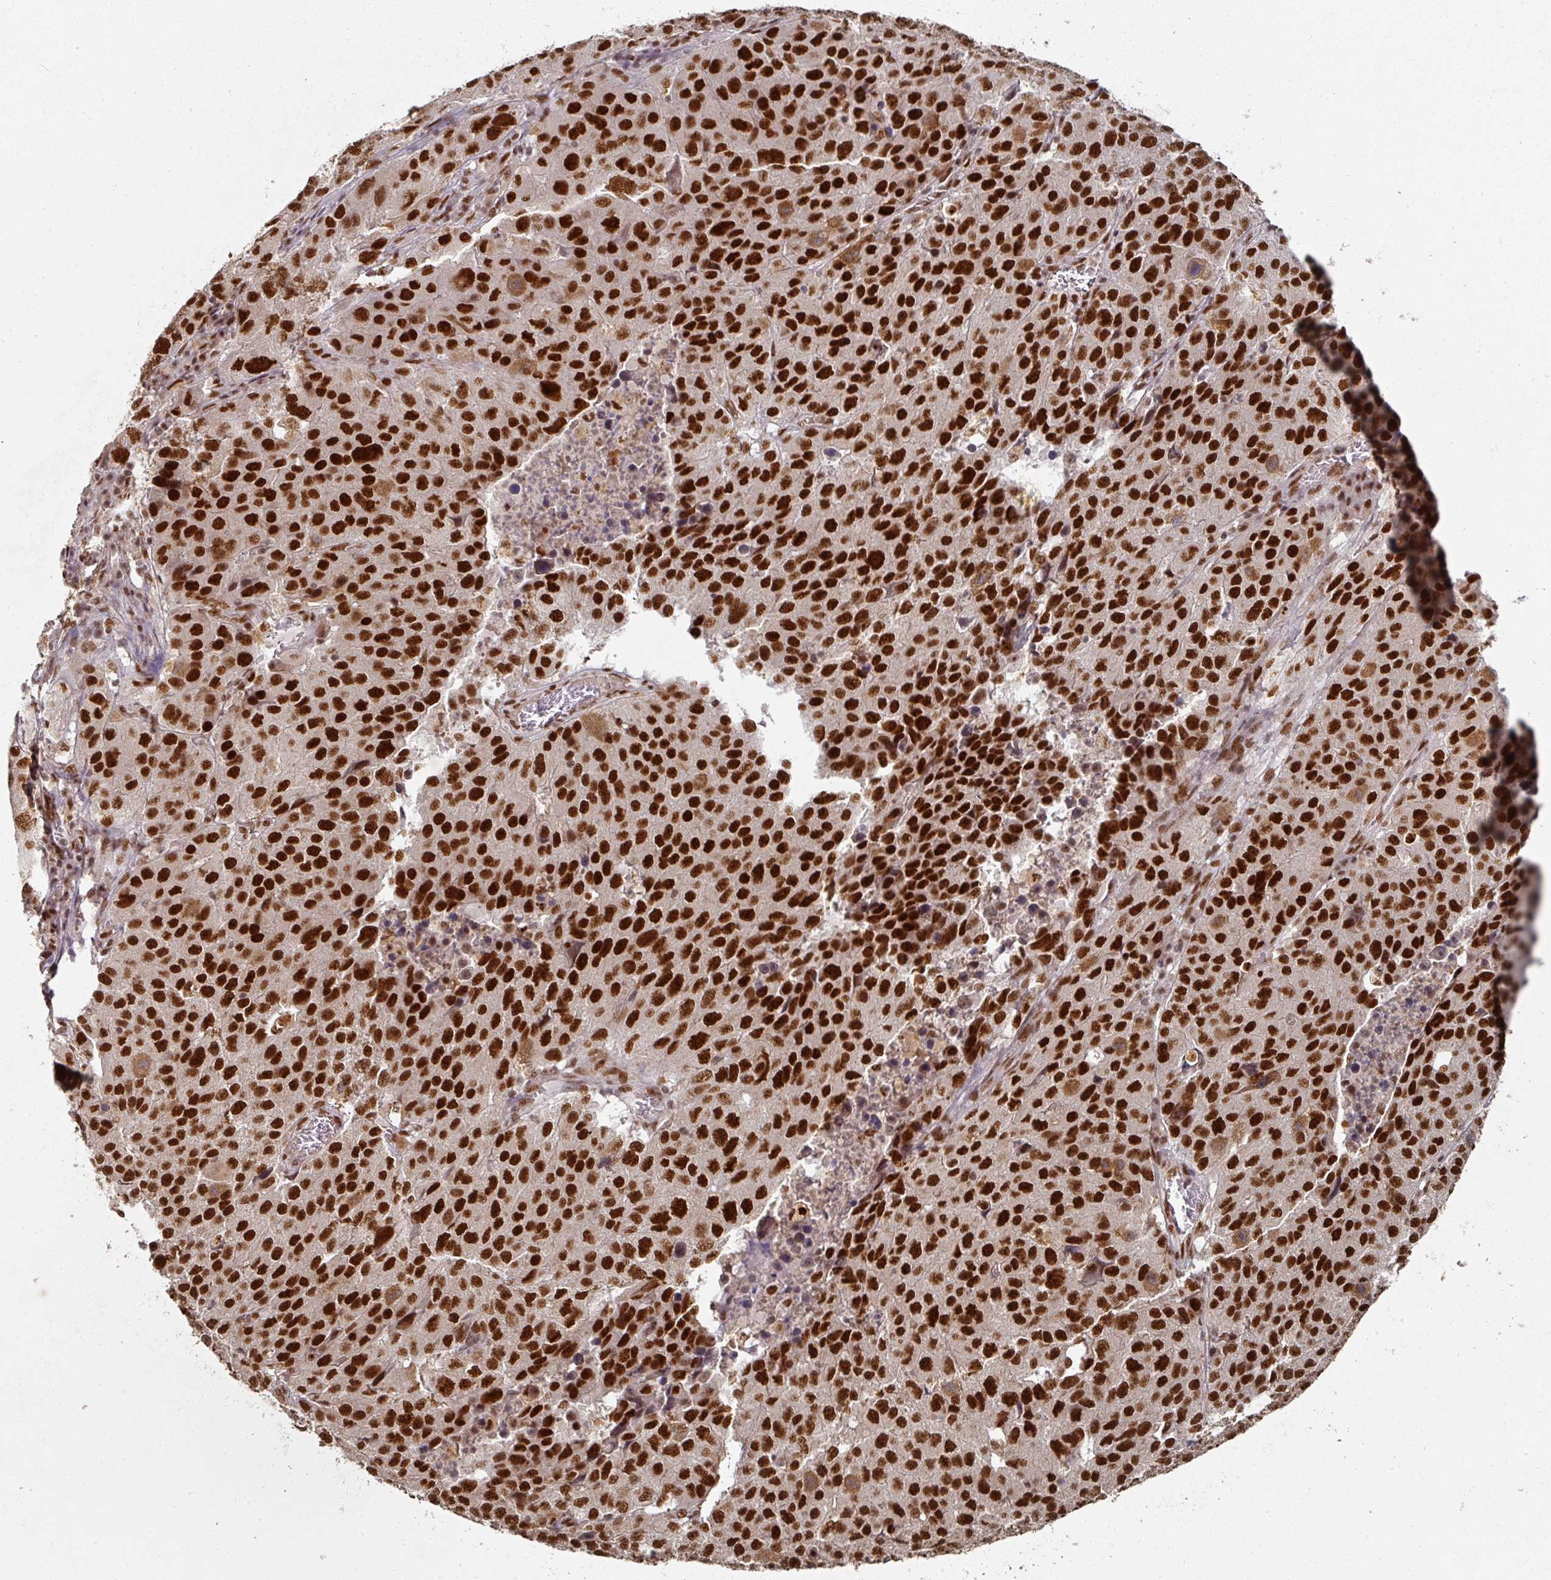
{"staining": {"intensity": "strong", "quantity": ">75%", "location": "nuclear"}, "tissue": "stomach cancer", "cell_type": "Tumor cells", "image_type": "cancer", "snomed": [{"axis": "morphology", "description": "Adenocarcinoma, NOS"}, {"axis": "topography", "description": "Stomach"}], "caption": "A brown stain shows strong nuclear staining of a protein in human stomach cancer (adenocarcinoma) tumor cells. Immunohistochemistry stains the protein in brown and the nuclei are stained blue.", "gene": "MEPCE", "patient": {"sex": "male", "age": 71}}